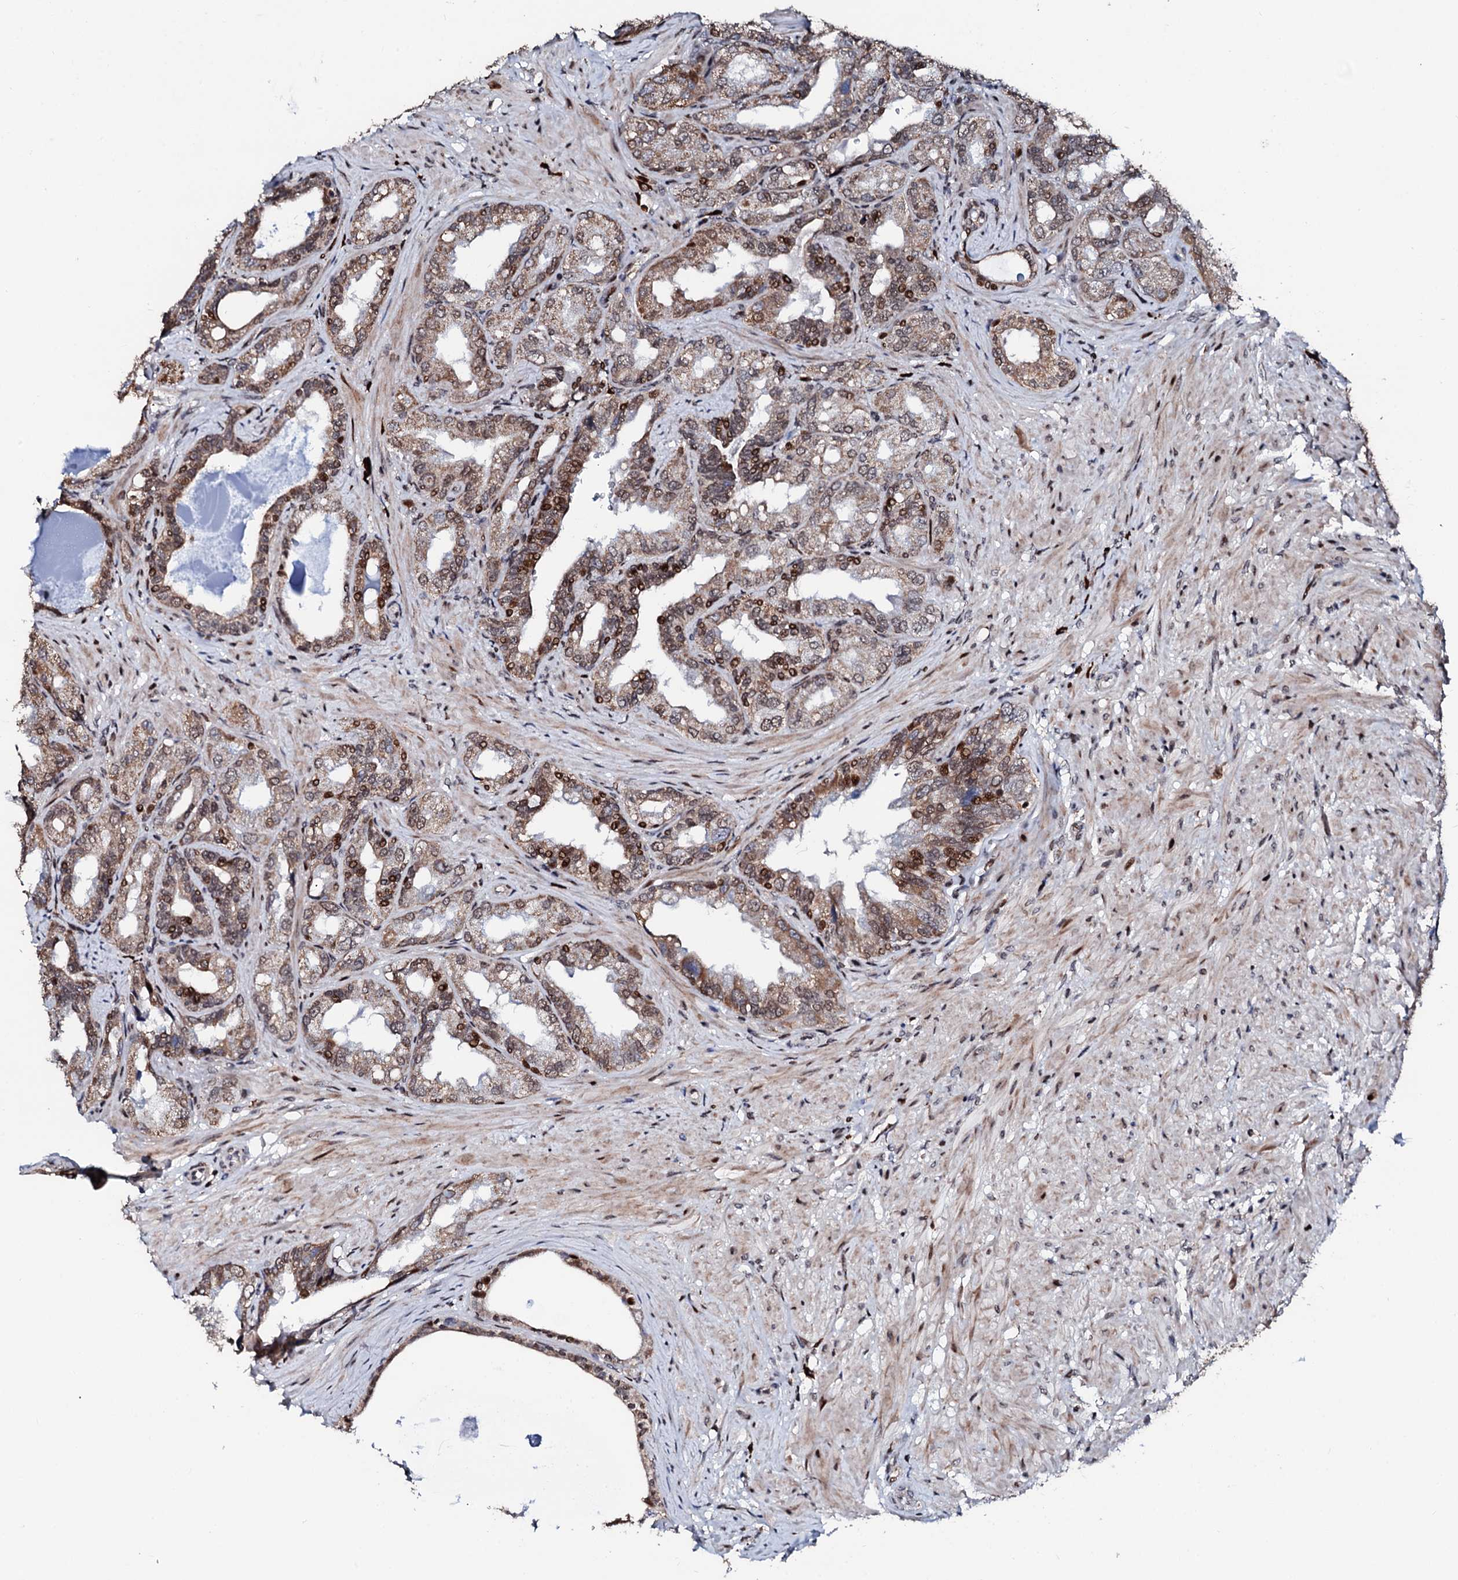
{"staining": {"intensity": "moderate", "quantity": ">75%", "location": "cytoplasmic/membranous,nuclear"}, "tissue": "seminal vesicle", "cell_type": "Glandular cells", "image_type": "normal", "snomed": [{"axis": "morphology", "description": "Normal tissue, NOS"}, {"axis": "topography", "description": "Seminal veicle"}, {"axis": "topography", "description": "Peripheral nerve tissue"}], "caption": "DAB immunohistochemical staining of unremarkable human seminal vesicle reveals moderate cytoplasmic/membranous,nuclear protein positivity in about >75% of glandular cells. The staining was performed using DAB to visualize the protein expression in brown, while the nuclei were stained in blue with hematoxylin (Magnification: 20x).", "gene": "KIF18A", "patient": {"sex": "male", "age": 63}}